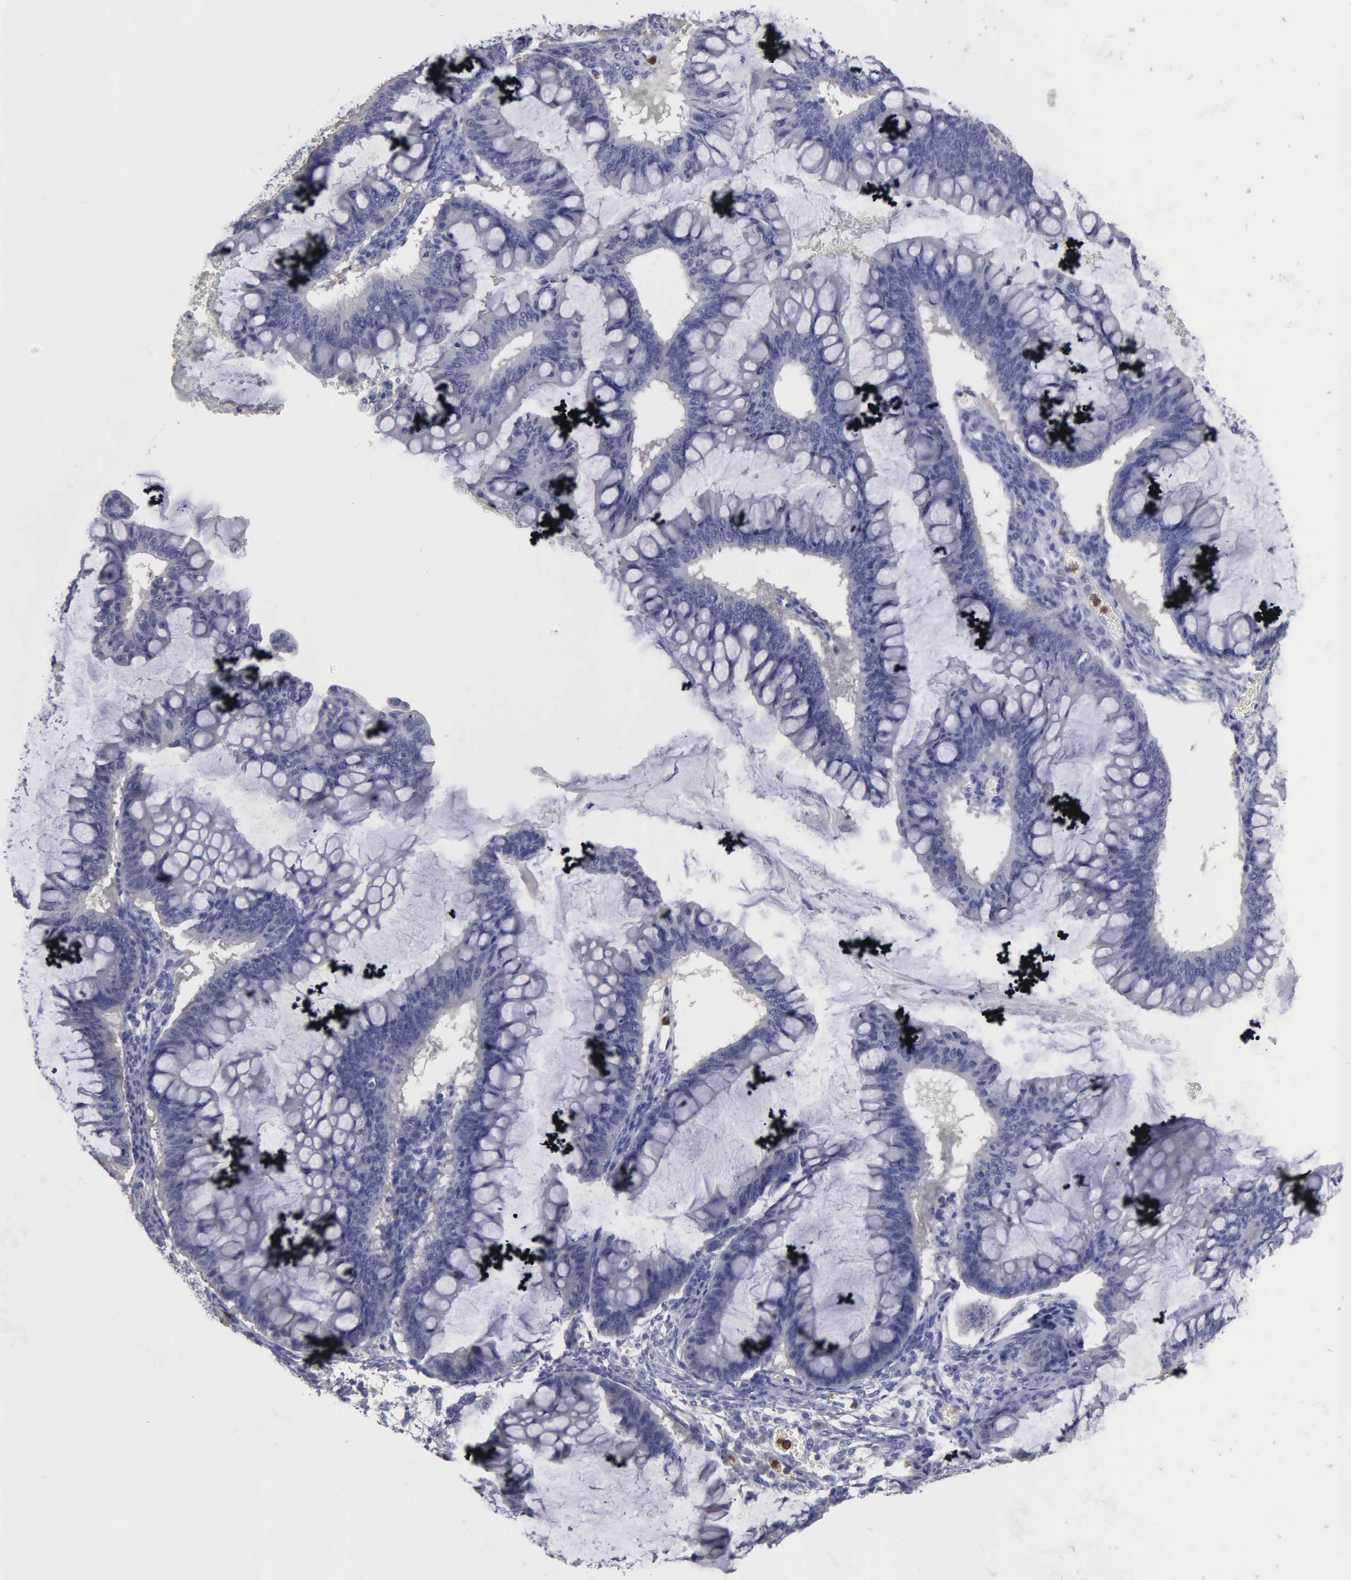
{"staining": {"intensity": "negative", "quantity": "none", "location": "none"}, "tissue": "ovarian cancer", "cell_type": "Tumor cells", "image_type": "cancer", "snomed": [{"axis": "morphology", "description": "Cystadenocarcinoma, mucinous, NOS"}, {"axis": "topography", "description": "Ovary"}], "caption": "The micrograph displays no staining of tumor cells in mucinous cystadenocarcinoma (ovarian).", "gene": "G6PD", "patient": {"sex": "female", "age": 73}}